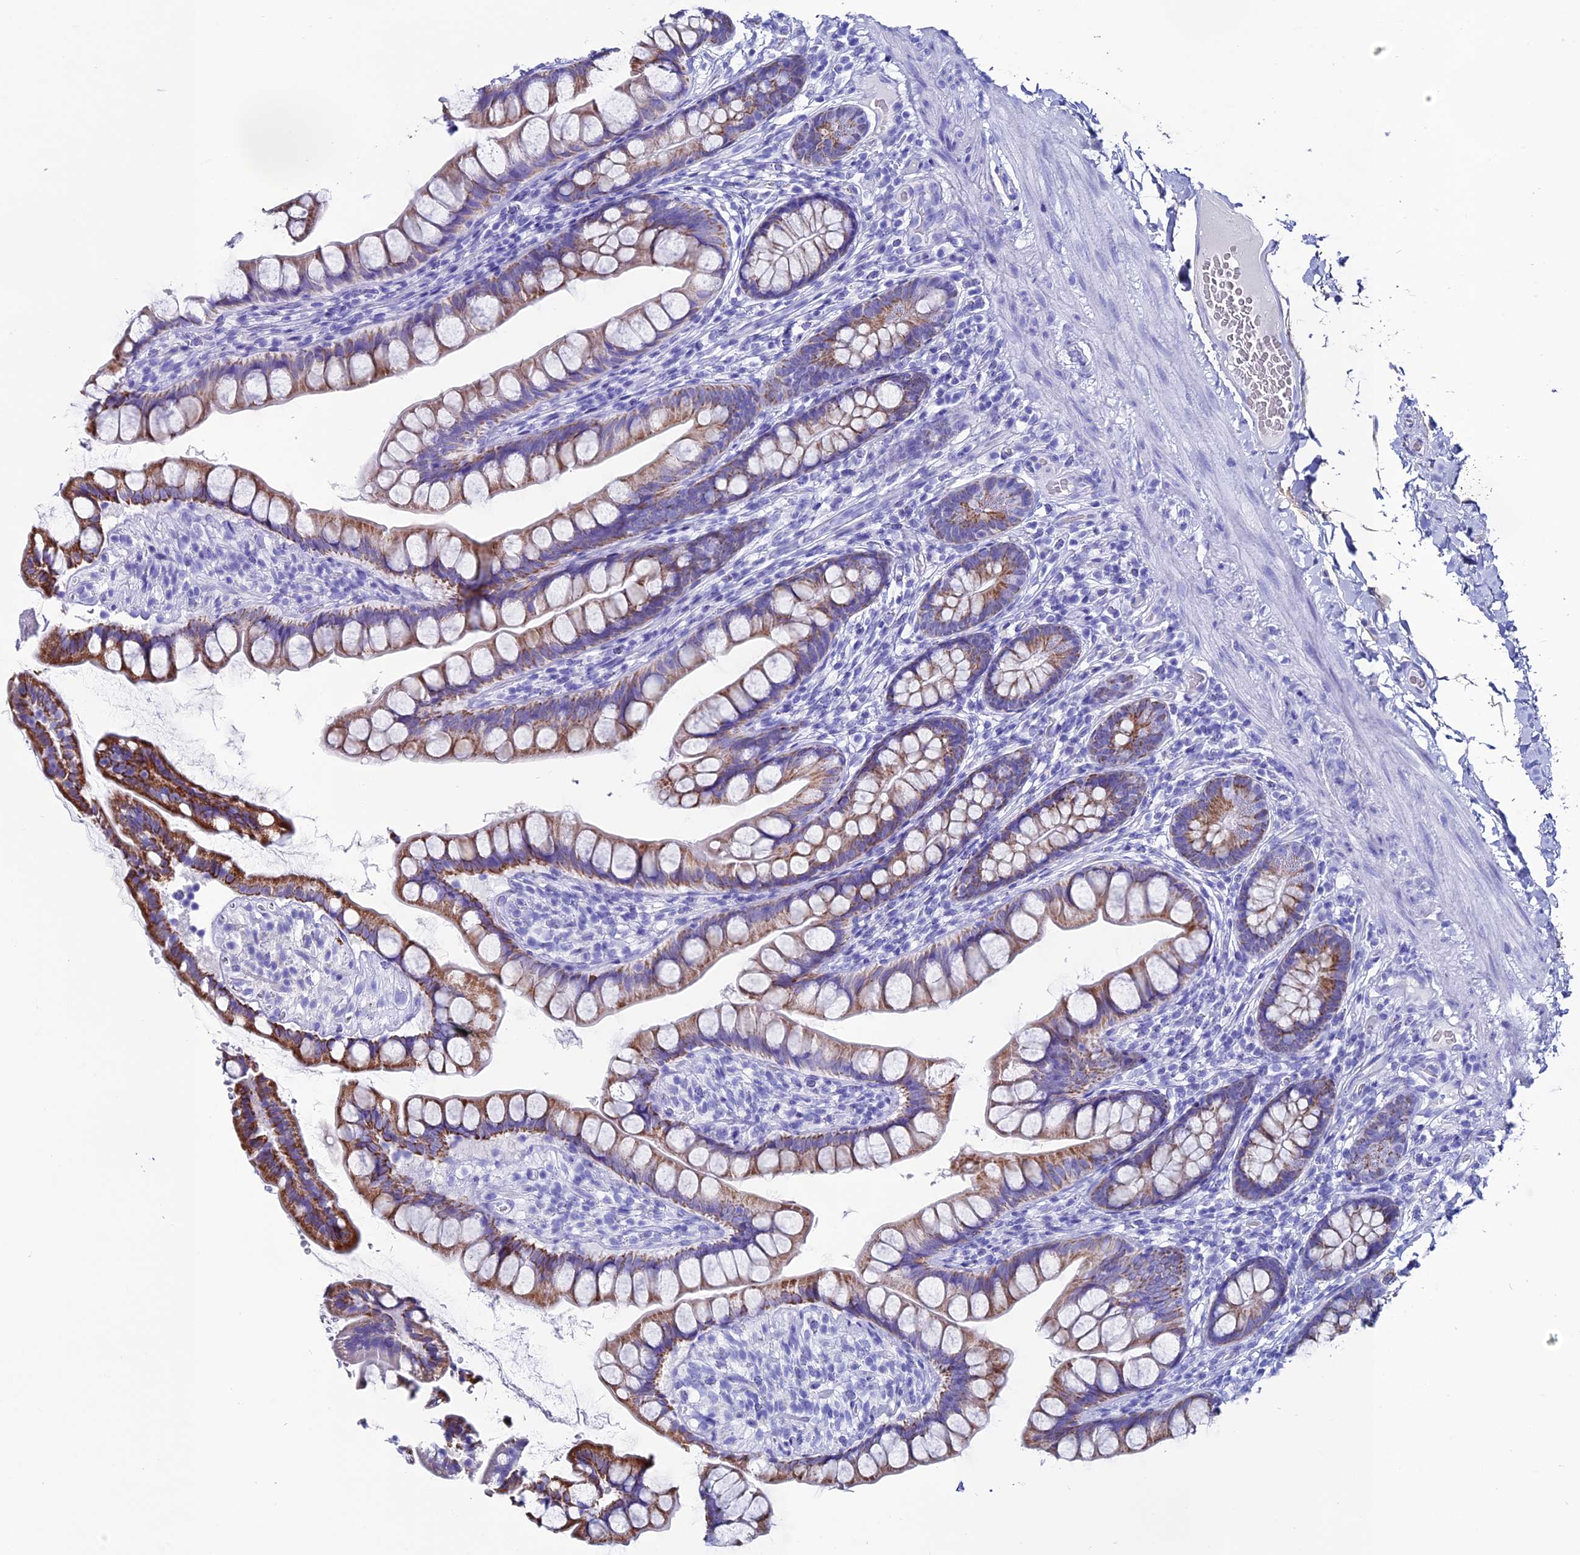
{"staining": {"intensity": "strong", "quantity": ">75%", "location": "cytoplasmic/membranous"}, "tissue": "small intestine", "cell_type": "Glandular cells", "image_type": "normal", "snomed": [{"axis": "morphology", "description": "Normal tissue, NOS"}, {"axis": "topography", "description": "Small intestine"}], "caption": "Human small intestine stained for a protein (brown) displays strong cytoplasmic/membranous positive staining in about >75% of glandular cells.", "gene": "ANKRD29", "patient": {"sex": "male", "age": 70}}